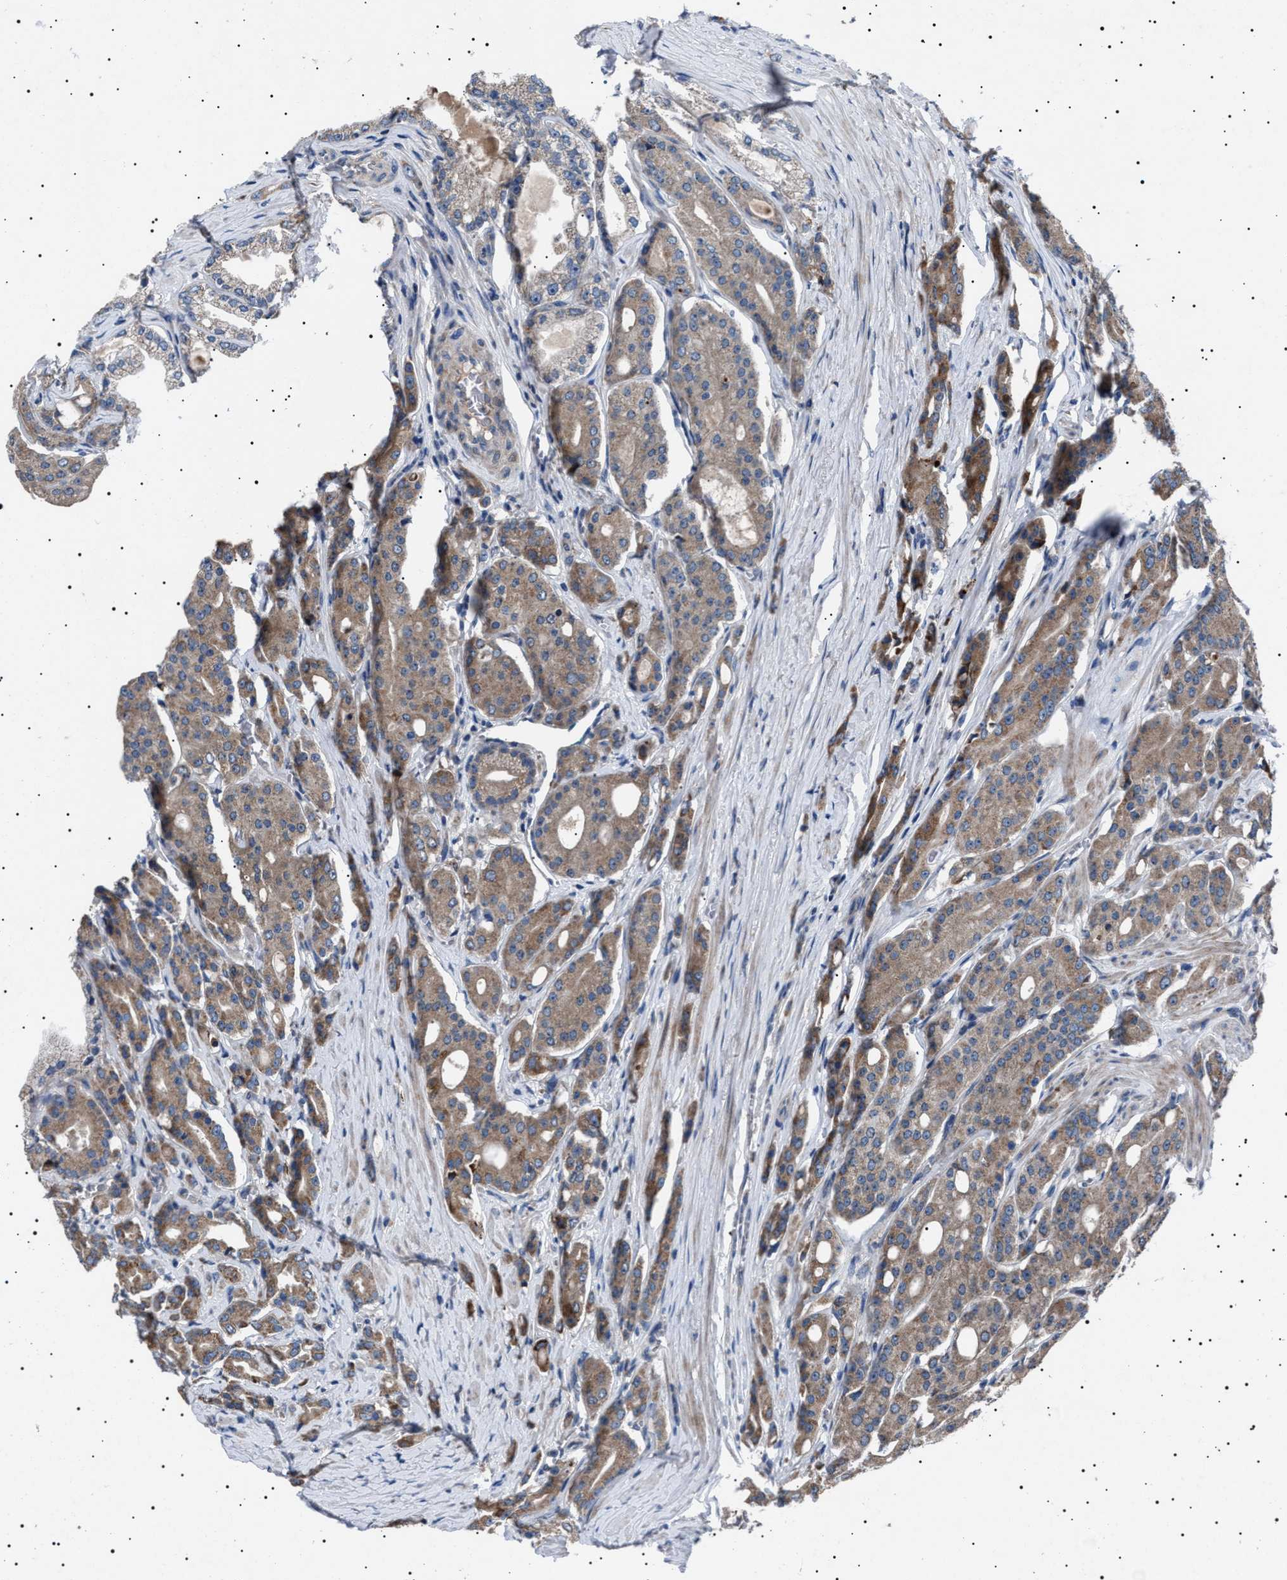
{"staining": {"intensity": "moderate", "quantity": "25%-75%", "location": "cytoplasmic/membranous"}, "tissue": "prostate cancer", "cell_type": "Tumor cells", "image_type": "cancer", "snomed": [{"axis": "morphology", "description": "Adenocarcinoma, High grade"}, {"axis": "topography", "description": "Prostate"}], "caption": "DAB (3,3'-diaminobenzidine) immunohistochemical staining of adenocarcinoma (high-grade) (prostate) reveals moderate cytoplasmic/membranous protein positivity in approximately 25%-75% of tumor cells. The staining was performed using DAB (3,3'-diaminobenzidine) to visualize the protein expression in brown, while the nuclei were stained in blue with hematoxylin (Magnification: 20x).", "gene": "PTRH1", "patient": {"sex": "male", "age": 71}}